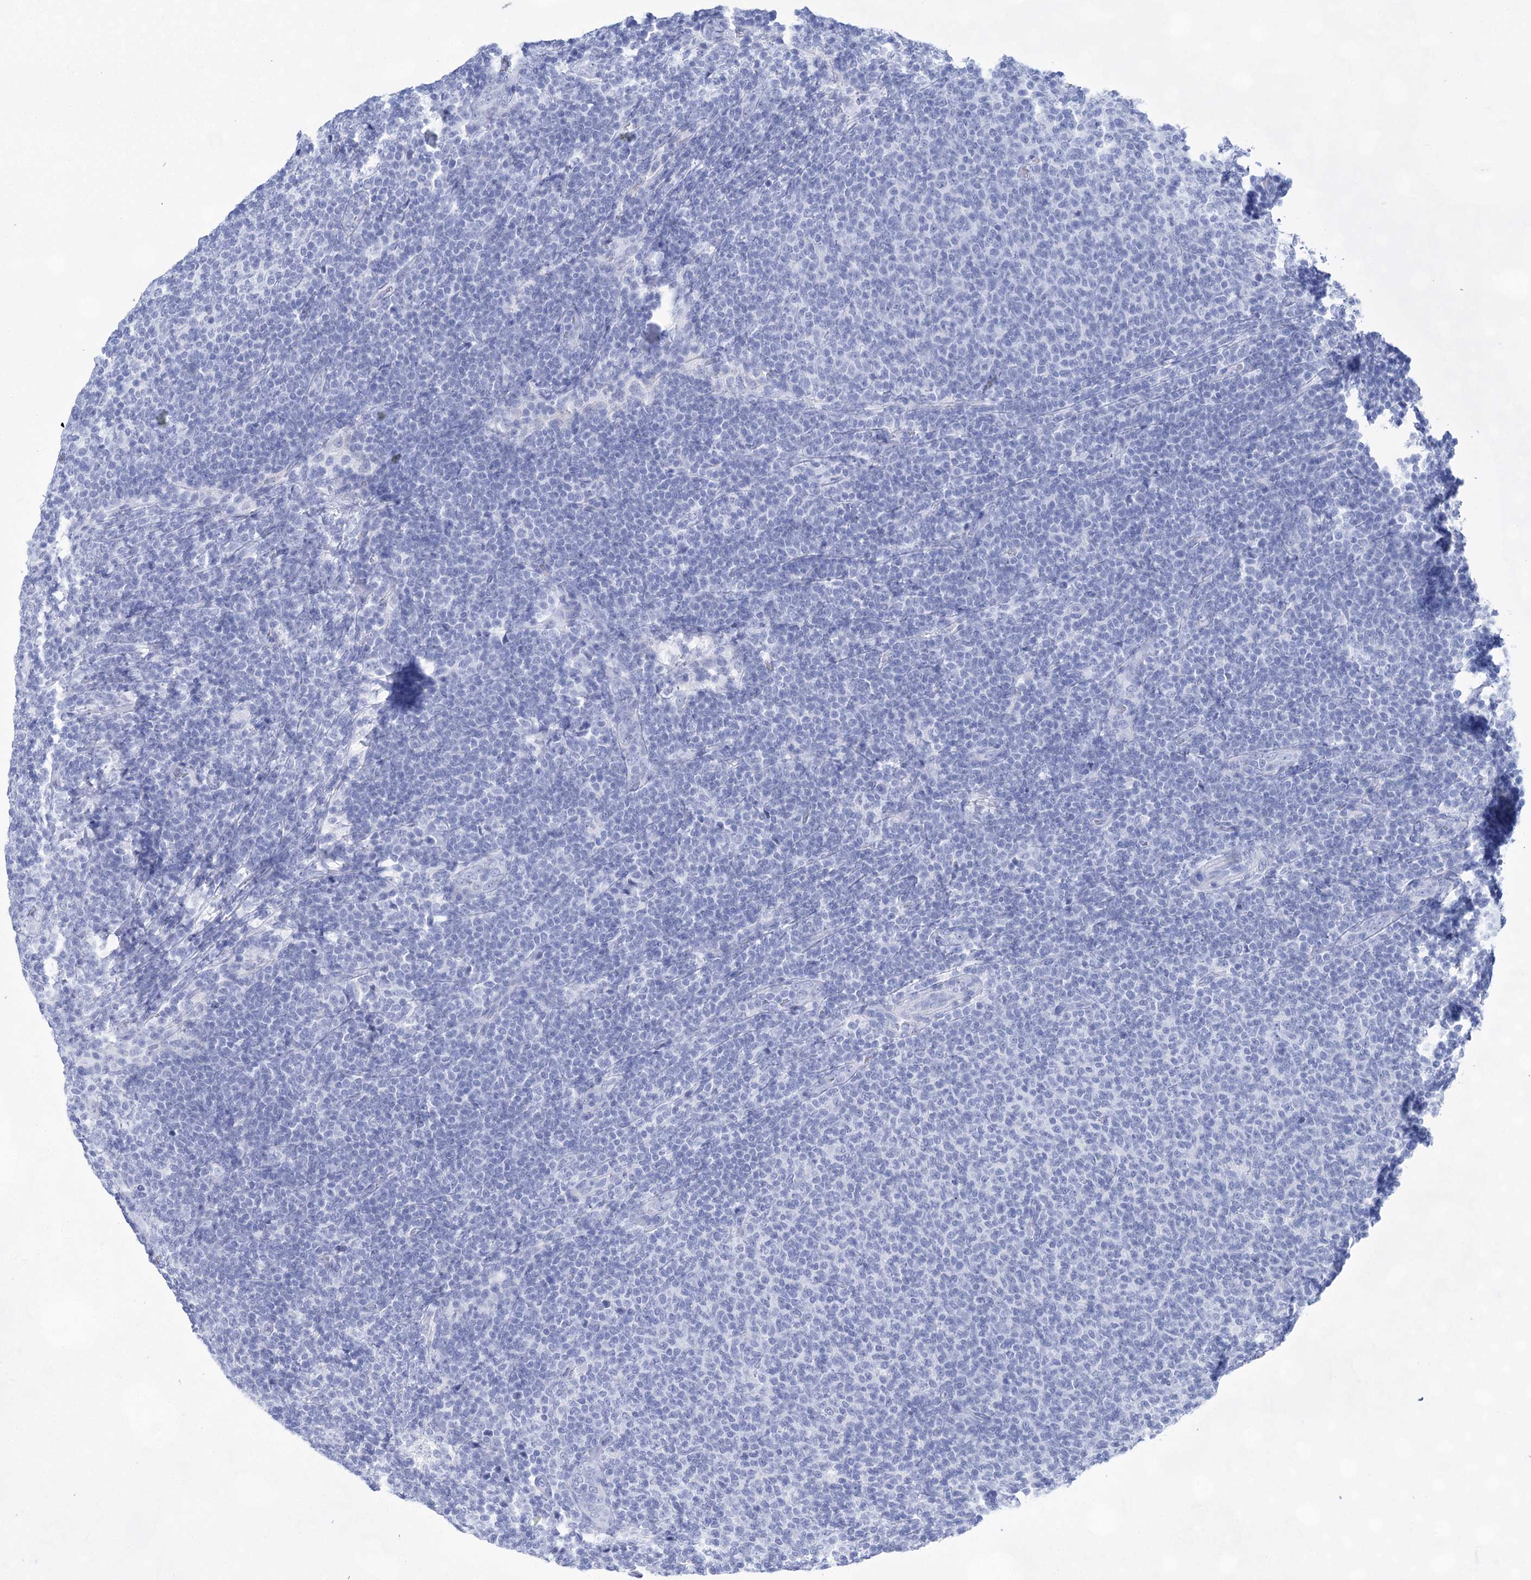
{"staining": {"intensity": "negative", "quantity": "none", "location": "none"}, "tissue": "lymphoma", "cell_type": "Tumor cells", "image_type": "cancer", "snomed": [{"axis": "morphology", "description": "Malignant lymphoma, non-Hodgkin's type, Low grade"}, {"axis": "topography", "description": "Lymph node"}], "caption": "Immunohistochemistry of human low-grade malignant lymphoma, non-Hodgkin's type reveals no staining in tumor cells.", "gene": "LALBA", "patient": {"sex": "male", "age": 66}}